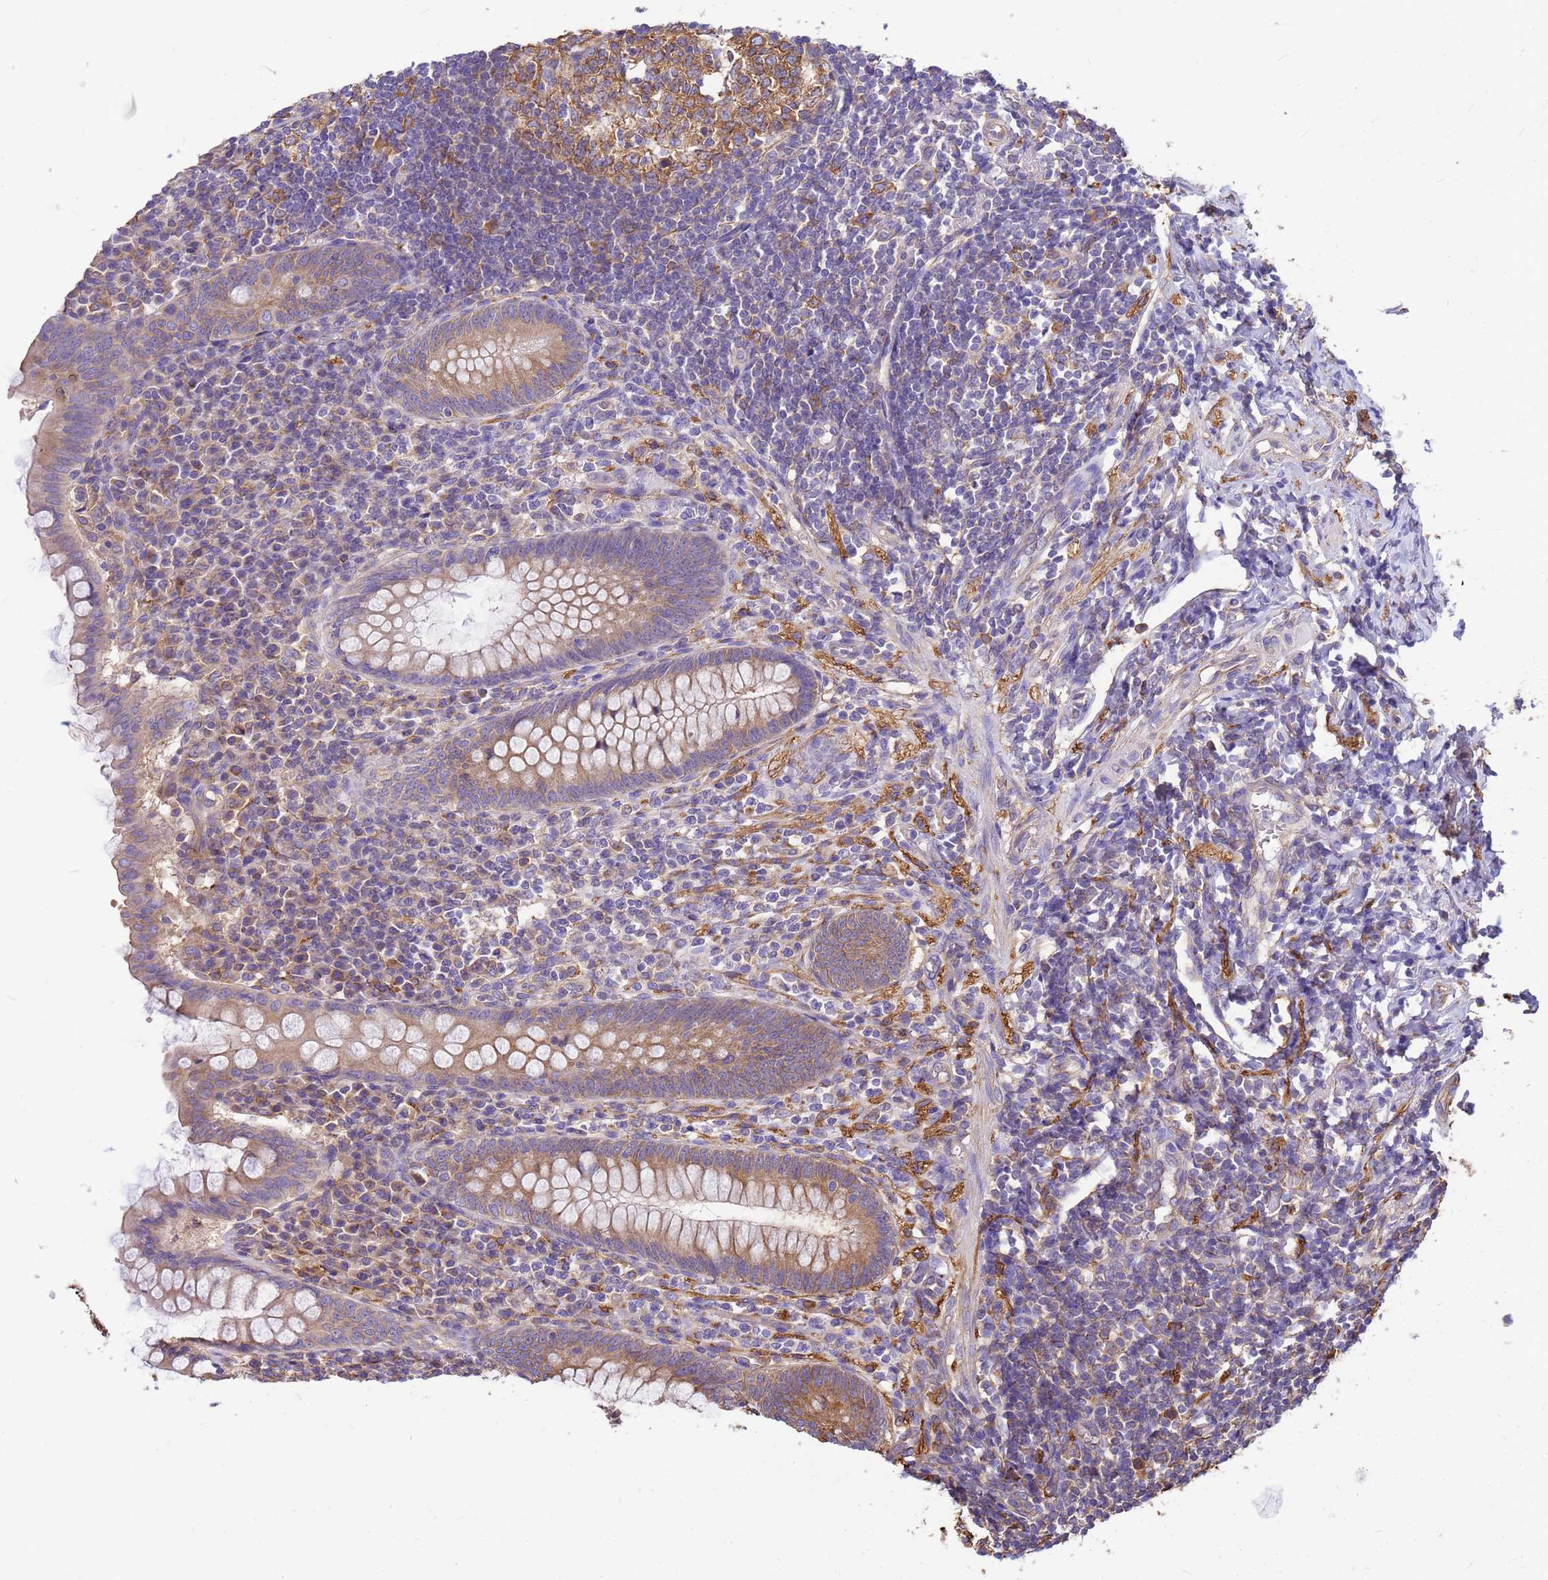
{"staining": {"intensity": "moderate", "quantity": ">75%", "location": "cytoplasmic/membranous"}, "tissue": "appendix", "cell_type": "Glandular cells", "image_type": "normal", "snomed": [{"axis": "morphology", "description": "Normal tissue, NOS"}, {"axis": "topography", "description": "Appendix"}], "caption": "An immunohistochemistry (IHC) image of benign tissue is shown. Protein staining in brown shows moderate cytoplasmic/membranous positivity in appendix within glandular cells.", "gene": "ENSG00000198211", "patient": {"sex": "female", "age": 33}}